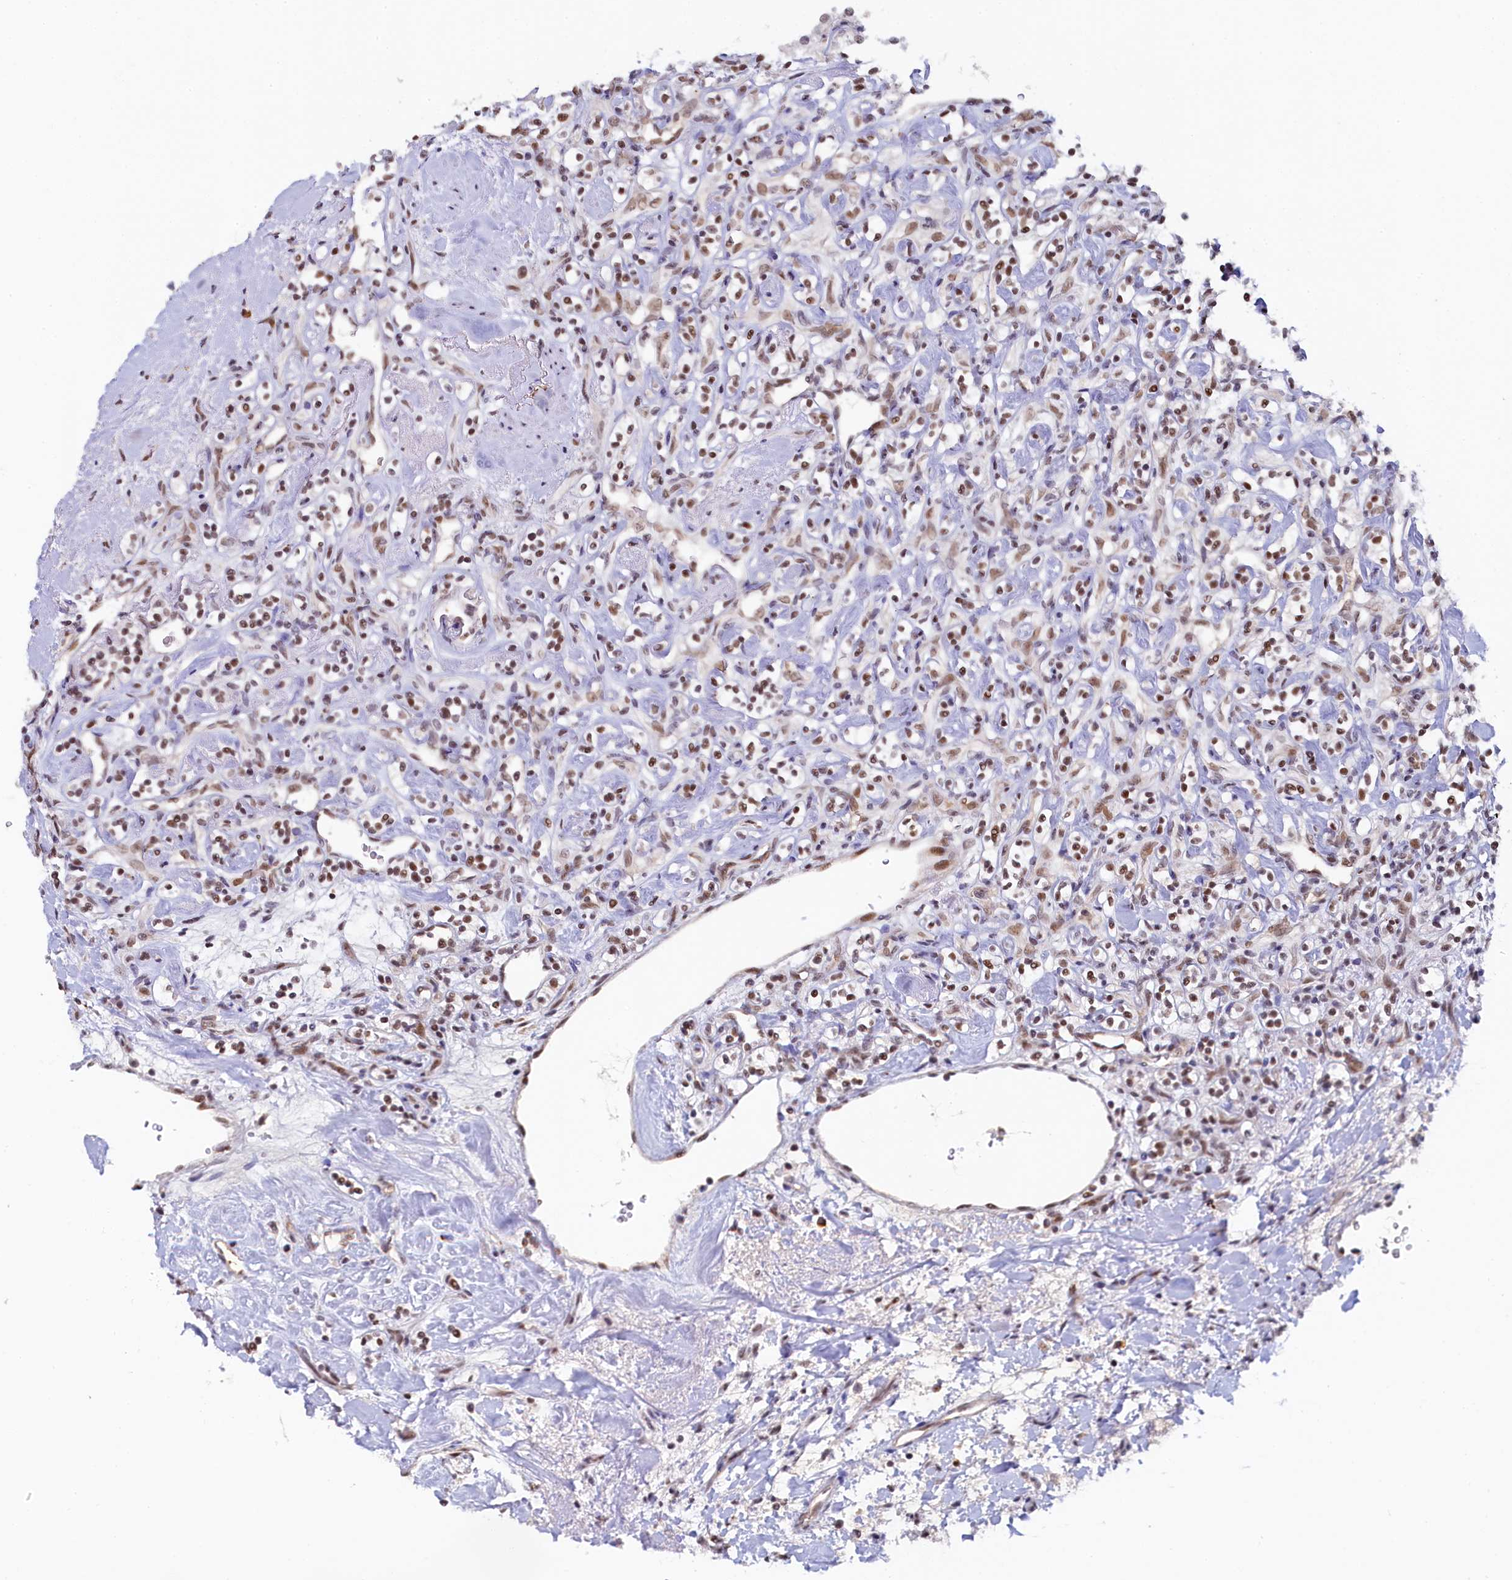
{"staining": {"intensity": "moderate", "quantity": ">75%", "location": "nuclear"}, "tissue": "renal cancer", "cell_type": "Tumor cells", "image_type": "cancer", "snomed": [{"axis": "morphology", "description": "Adenocarcinoma, NOS"}, {"axis": "topography", "description": "Kidney"}], "caption": "Immunohistochemistry histopathology image of human renal cancer stained for a protein (brown), which demonstrates medium levels of moderate nuclear staining in about >75% of tumor cells.", "gene": "INTS14", "patient": {"sex": "male", "age": 77}}